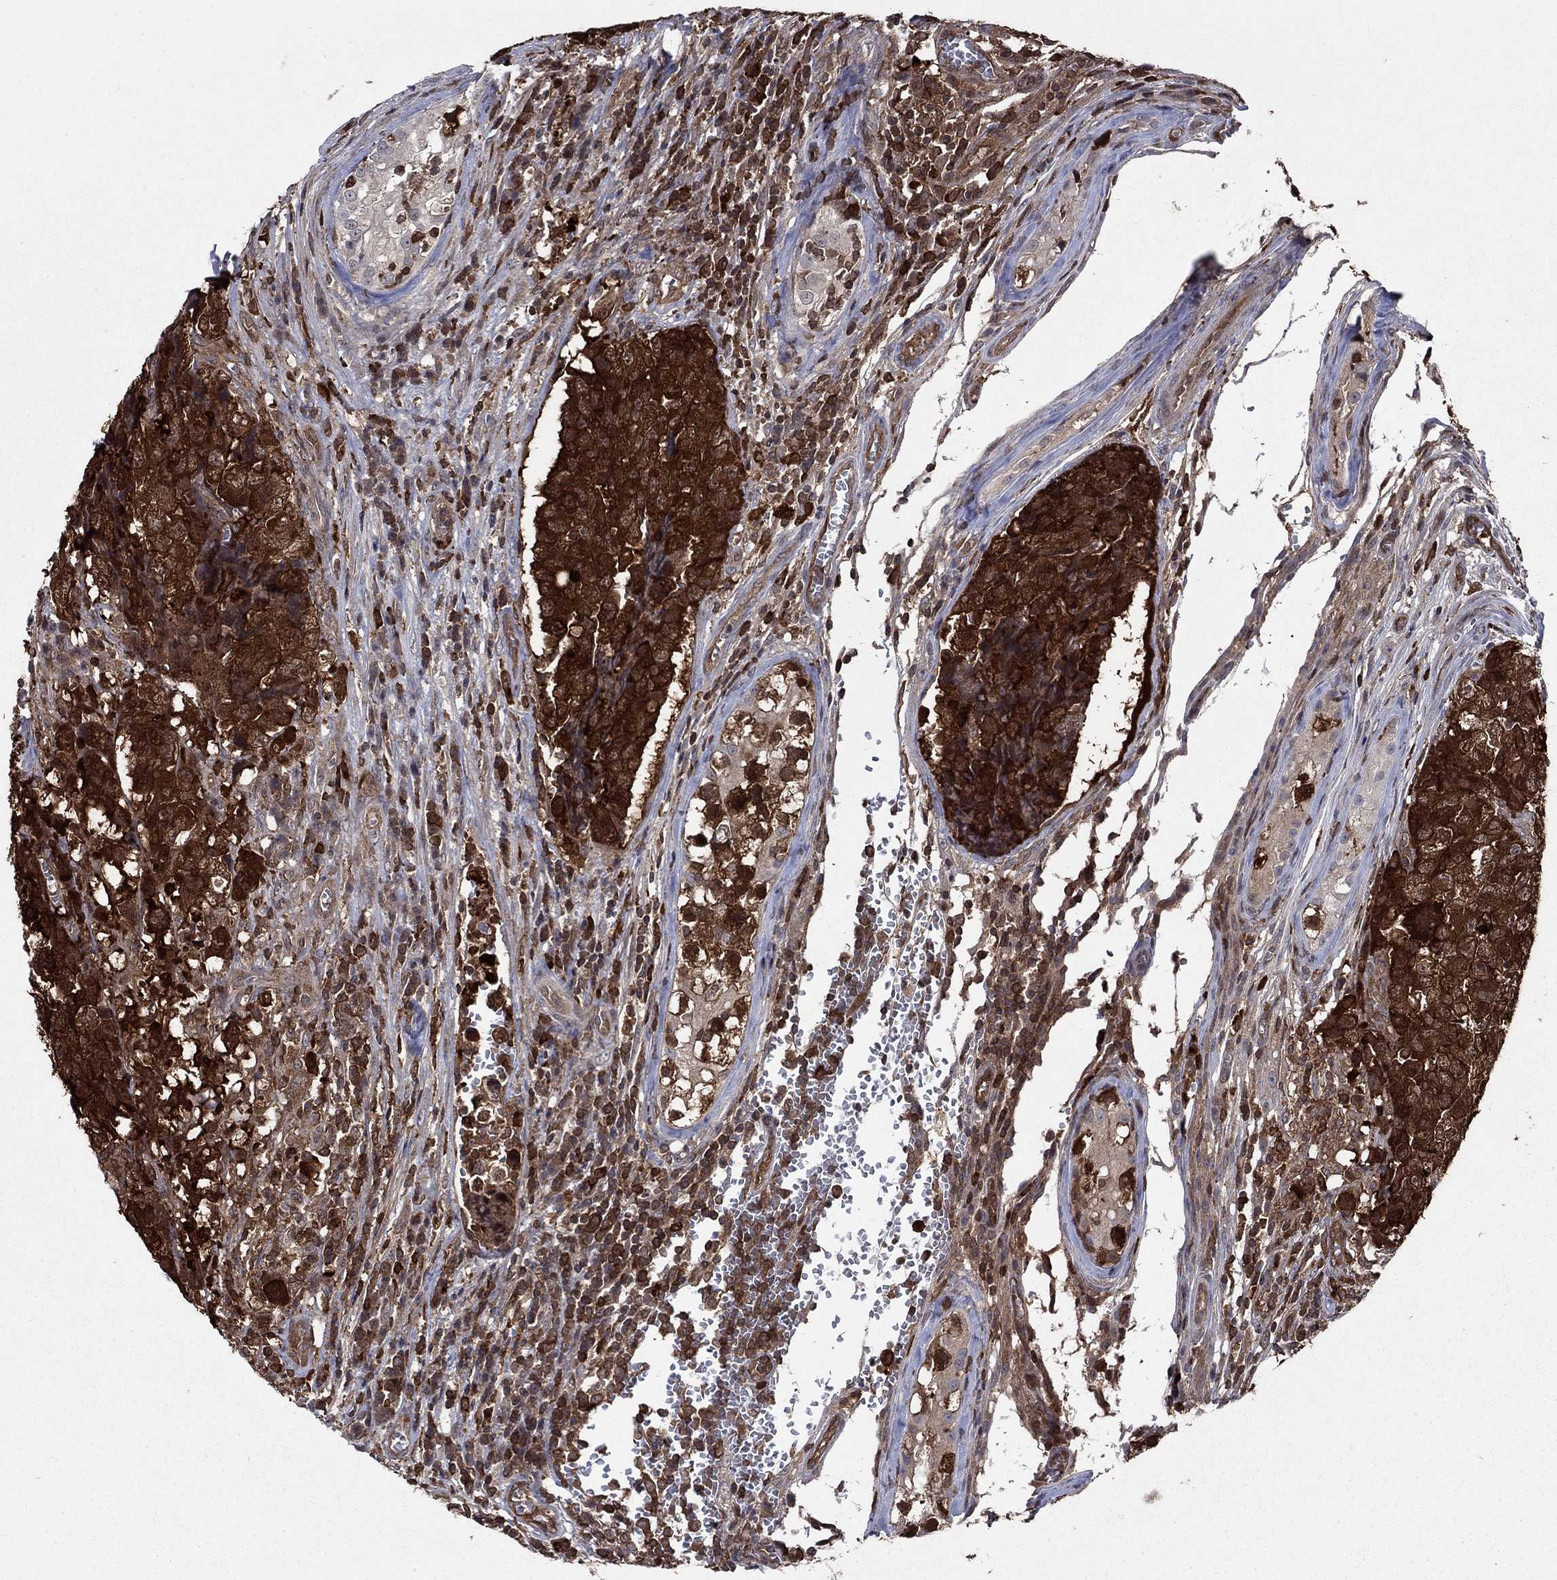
{"staining": {"intensity": "strong", "quantity": ">75%", "location": "cytoplasmic/membranous"}, "tissue": "testis cancer", "cell_type": "Tumor cells", "image_type": "cancer", "snomed": [{"axis": "morphology", "description": "Carcinoma, Embryonal, NOS"}, {"axis": "topography", "description": "Testis"}], "caption": "Immunohistochemistry (DAB (3,3'-diaminobenzidine)) staining of testis embryonal carcinoma demonstrates strong cytoplasmic/membranous protein staining in about >75% of tumor cells. (brown staining indicates protein expression, while blue staining denotes nuclei).", "gene": "CACYBP", "patient": {"sex": "male", "age": 23}}